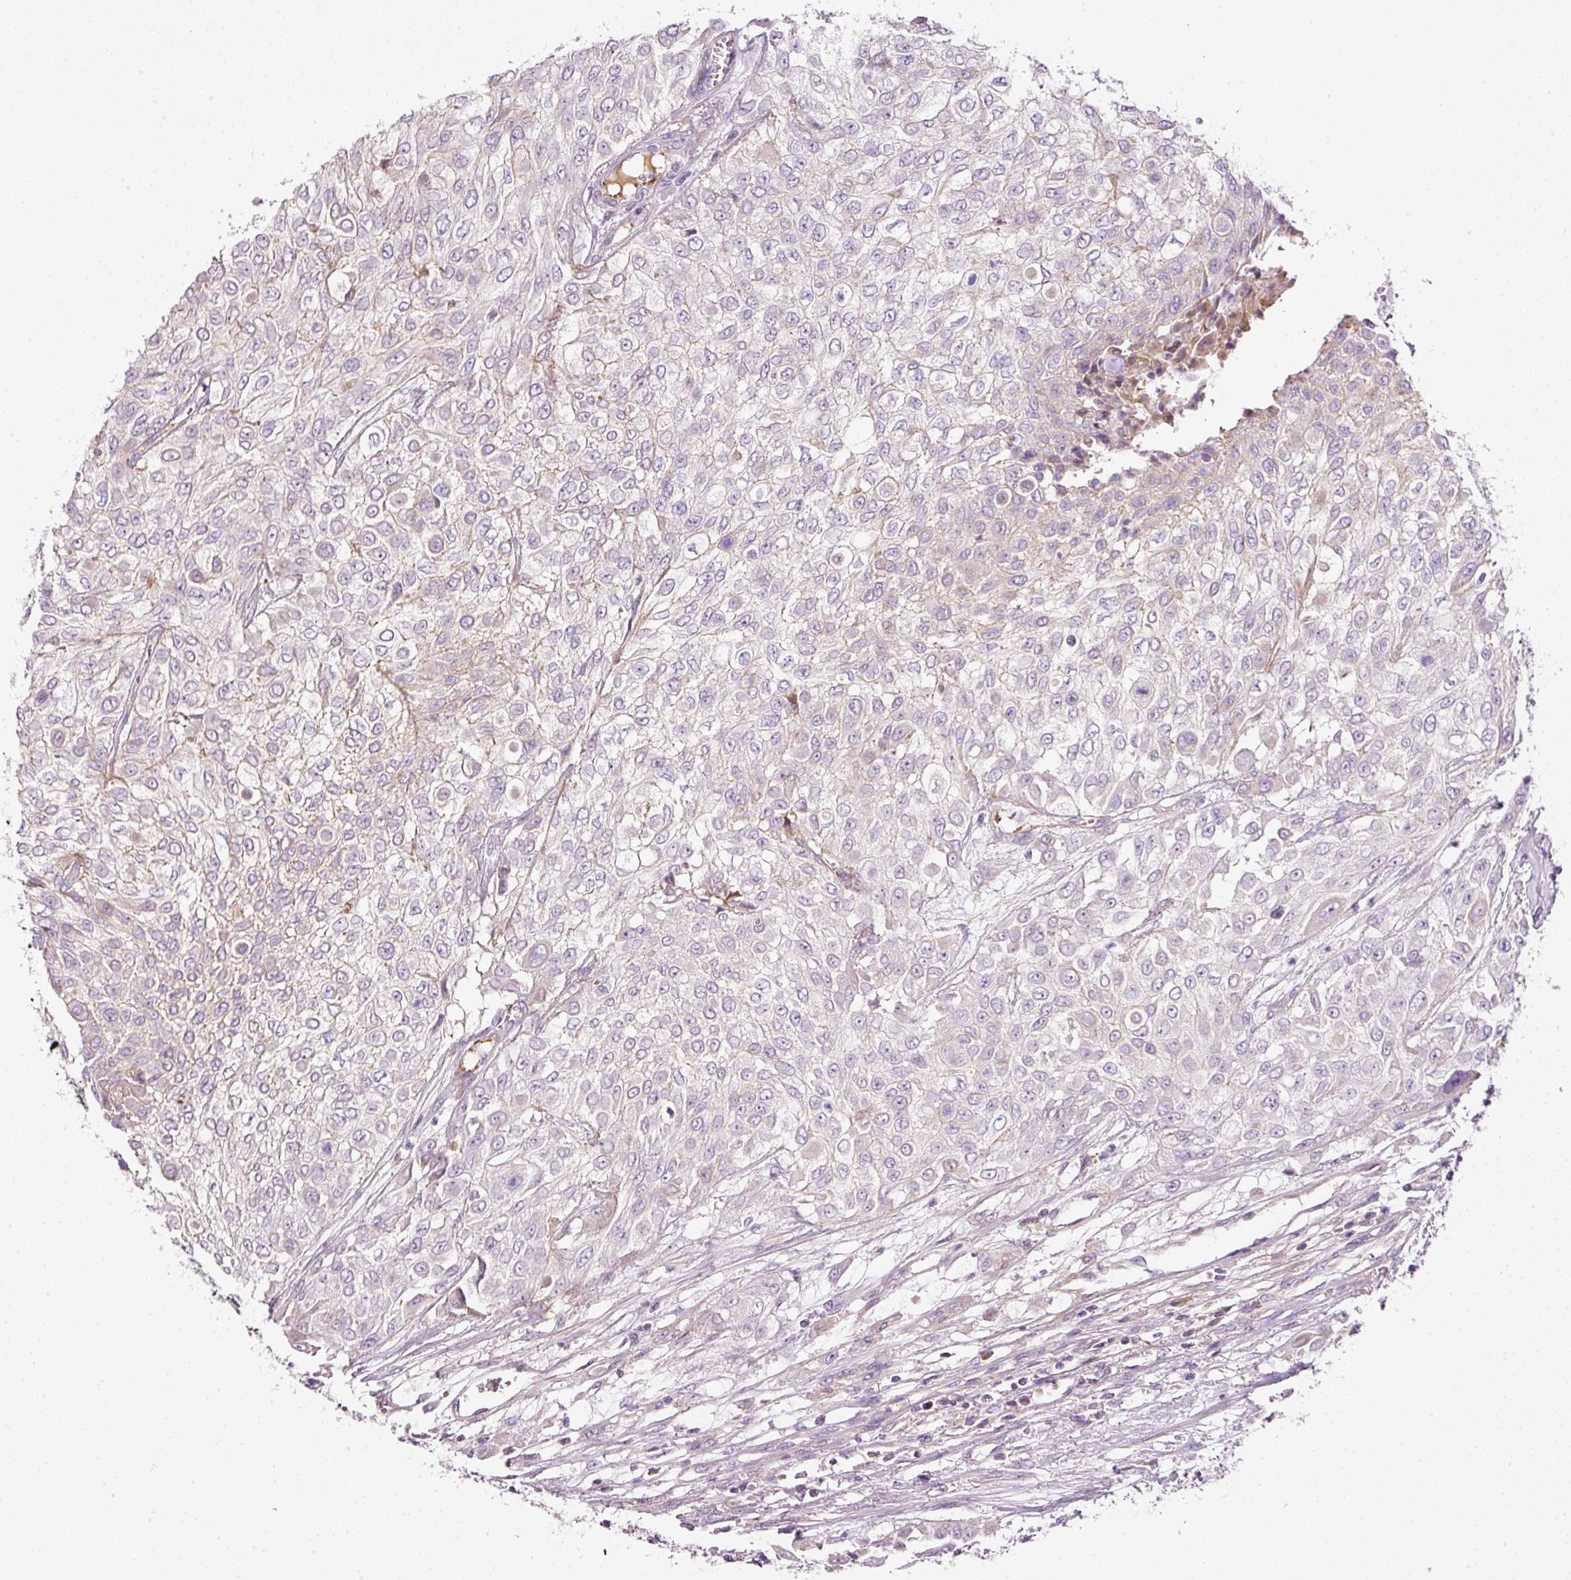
{"staining": {"intensity": "weak", "quantity": "<25%", "location": "cytoplasmic/membranous"}, "tissue": "urothelial cancer", "cell_type": "Tumor cells", "image_type": "cancer", "snomed": [{"axis": "morphology", "description": "Urothelial carcinoma, High grade"}, {"axis": "topography", "description": "Urinary bladder"}], "caption": "This is an immunohistochemistry image of human urothelial cancer. There is no expression in tumor cells.", "gene": "KPNA5", "patient": {"sex": "male", "age": 57}}